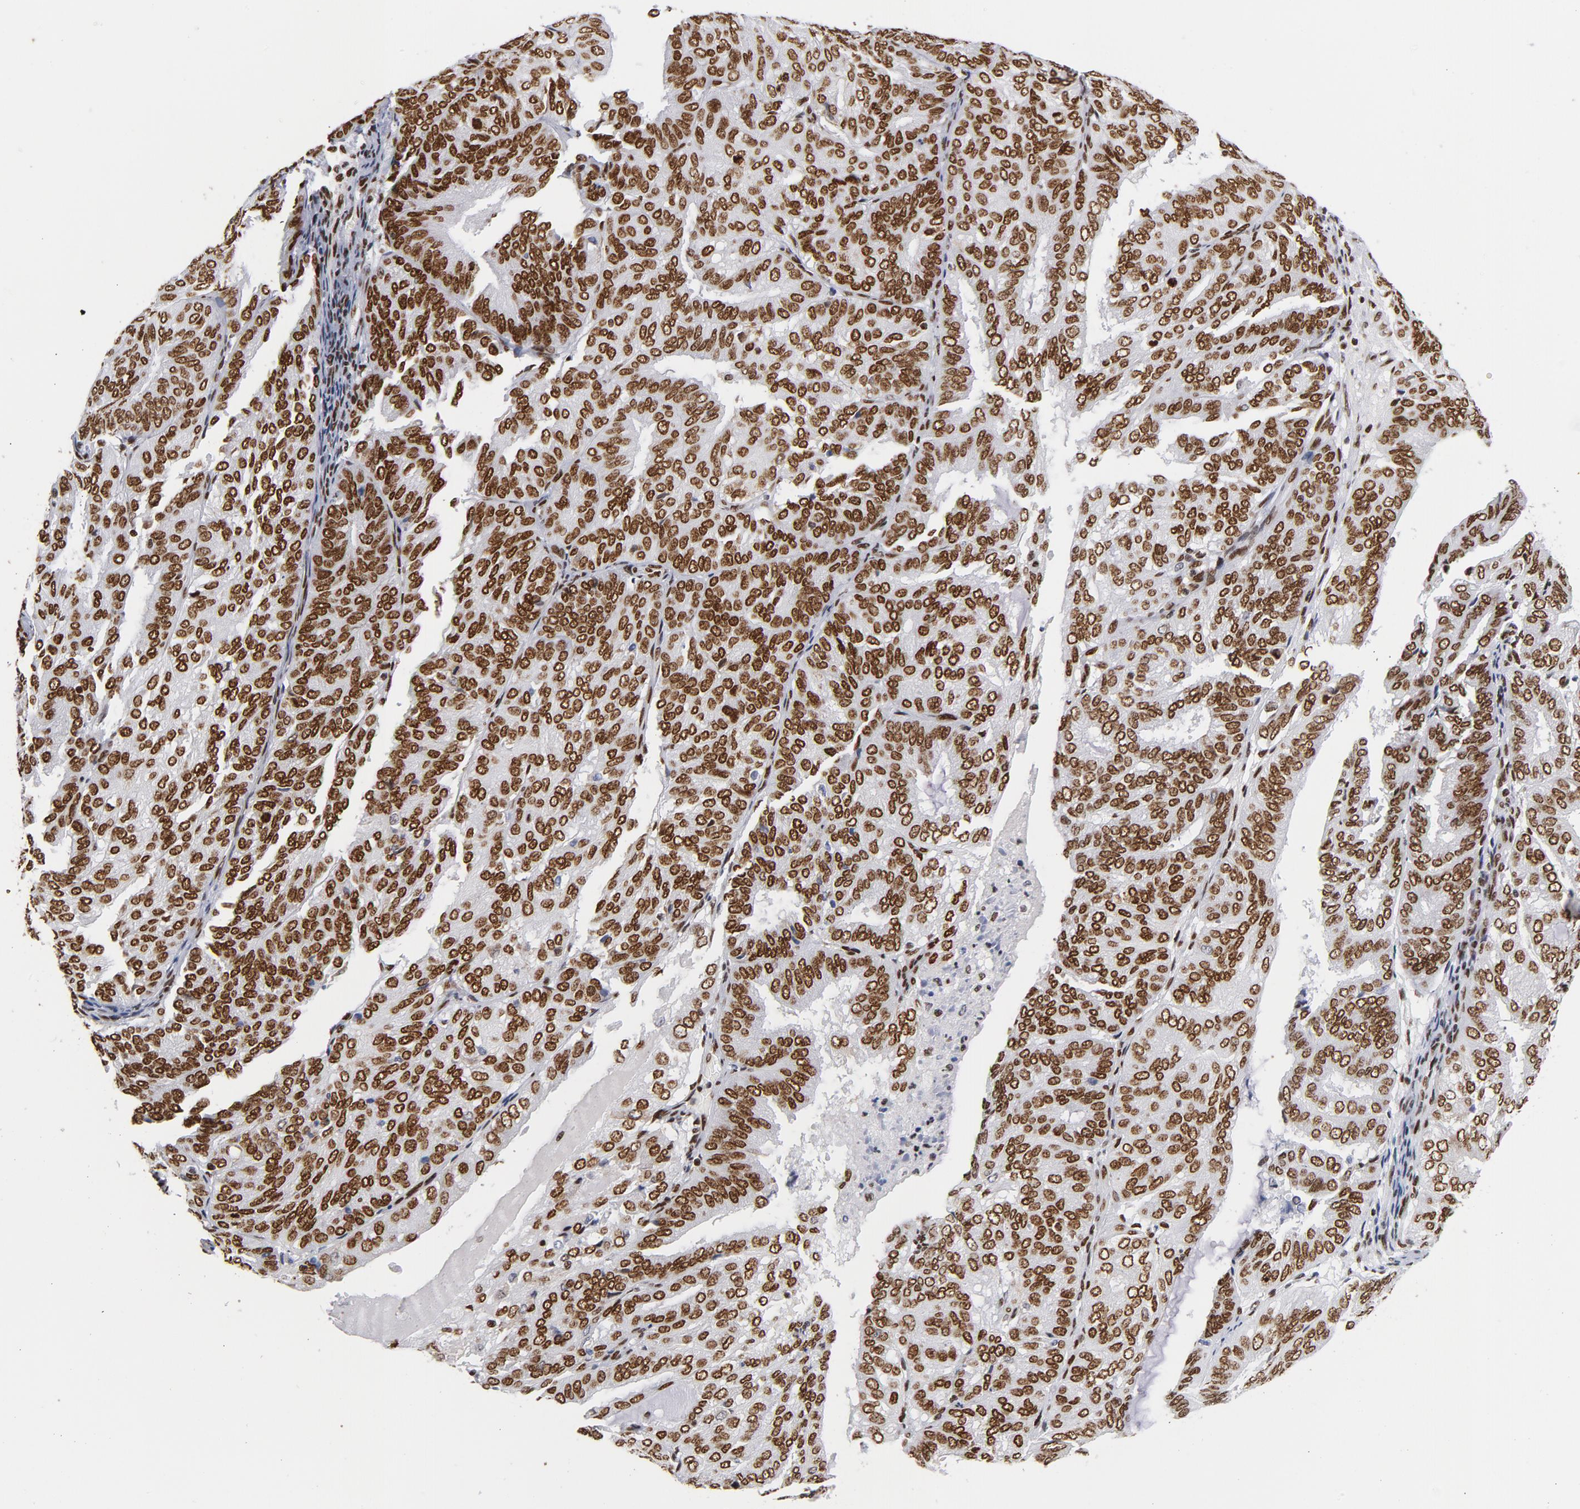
{"staining": {"intensity": "strong", "quantity": ">75%", "location": "cytoplasmic/membranous,nuclear"}, "tissue": "endometrial cancer", "cell_type": "Tumor cells", "image_type": "cancer", "snomed": [{"axis": "morphology", "description": "Adenocarcinoma, NOS"}, {"axis": "topography", "description": "Endometrium"}], "caption": "Immunohistochemical staining of endometrial adenocarcinoma reveals high levels of strong cytoplasmic/membranous and nuclear protein staining in approximately >75% of tumor cells. (DAB (3,3'-diaminobenzidine) = brown stain, brightfield microscopy at high magnification).", "gene": "TOP2B", "patient": {"sex": "female", "age": 59}}